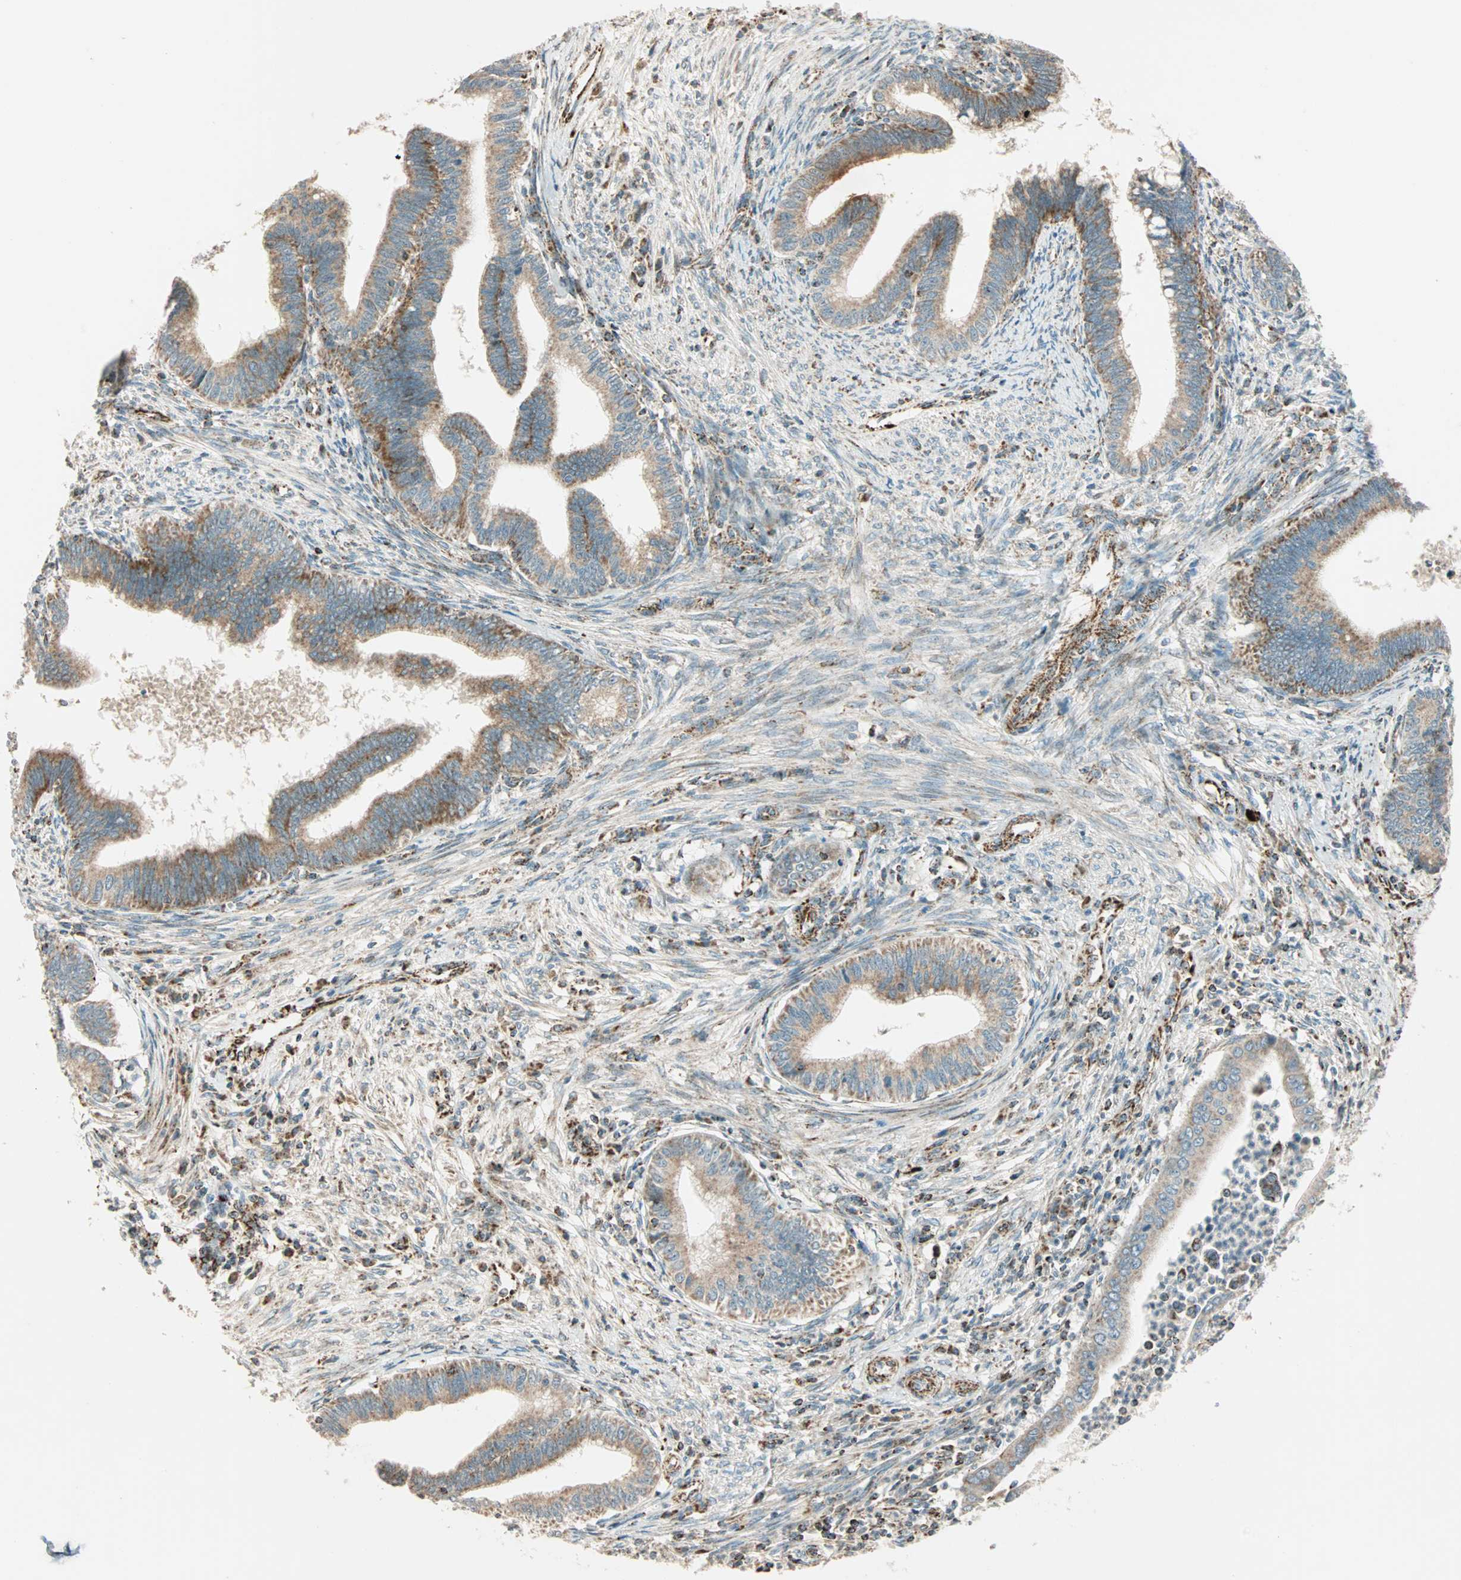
{"staining": {"intensity": "weak", "quantity": "25%-75%", "location": "cytoplasmic/membranous"}, "tissue": "cervical cancer", "cell_type": "Tumor cells", "image_type": "cancer", "snomed": [{"axis": "morphology", "description": "Adenocarcinoma, NOS"}, {"axis": "topography", "description": "Cervix"}], "caption": "The immunohistochemical stain highlights weak cytoplasmic/membranous positivity in tumor cells of cervical cancer (adenocarcinoma) tissue.", "gene": "SPRY4", "patient": {"sex": "female", "age": 36}}